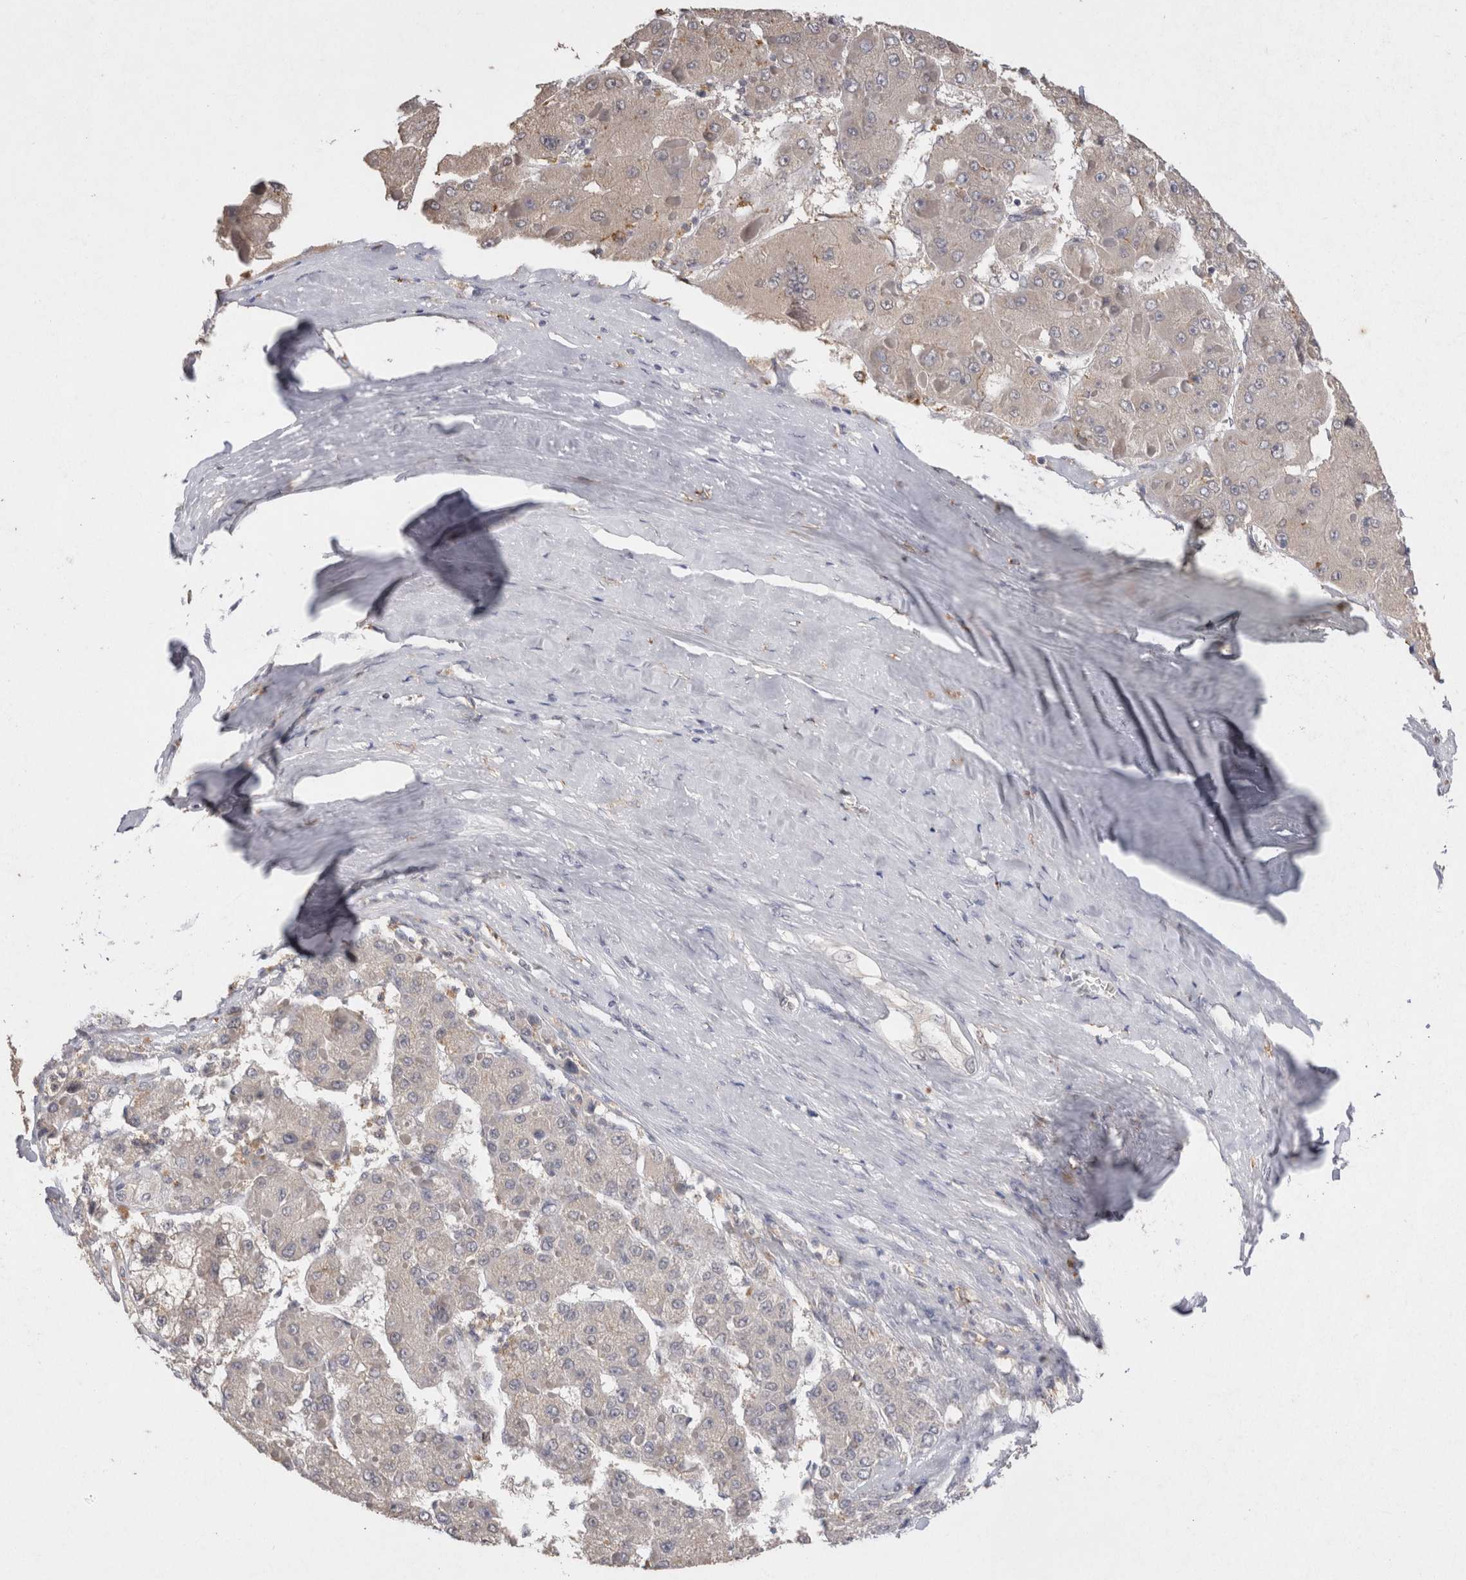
{"staining": {"intensity": "negative", "quantity": "none", "location": "none"}, "tissue": "liver cancer", "cell_type": "Tumor cells", "image_type": "cancer", "snomed": [{"axis": "morphology", "description": "Carcinoma, Hepatocellular, NOS"}, {"axis": "topography", "description": "Liver"}], "caption": "An immunohistochemistry micrograph of liver hepatocellular carcinoma is shown. There is no staining in tumor cells of liver hepatocellular carcinoma.", "gene": "VSIG4", "patient": {"sex": "female", "age": 73}}